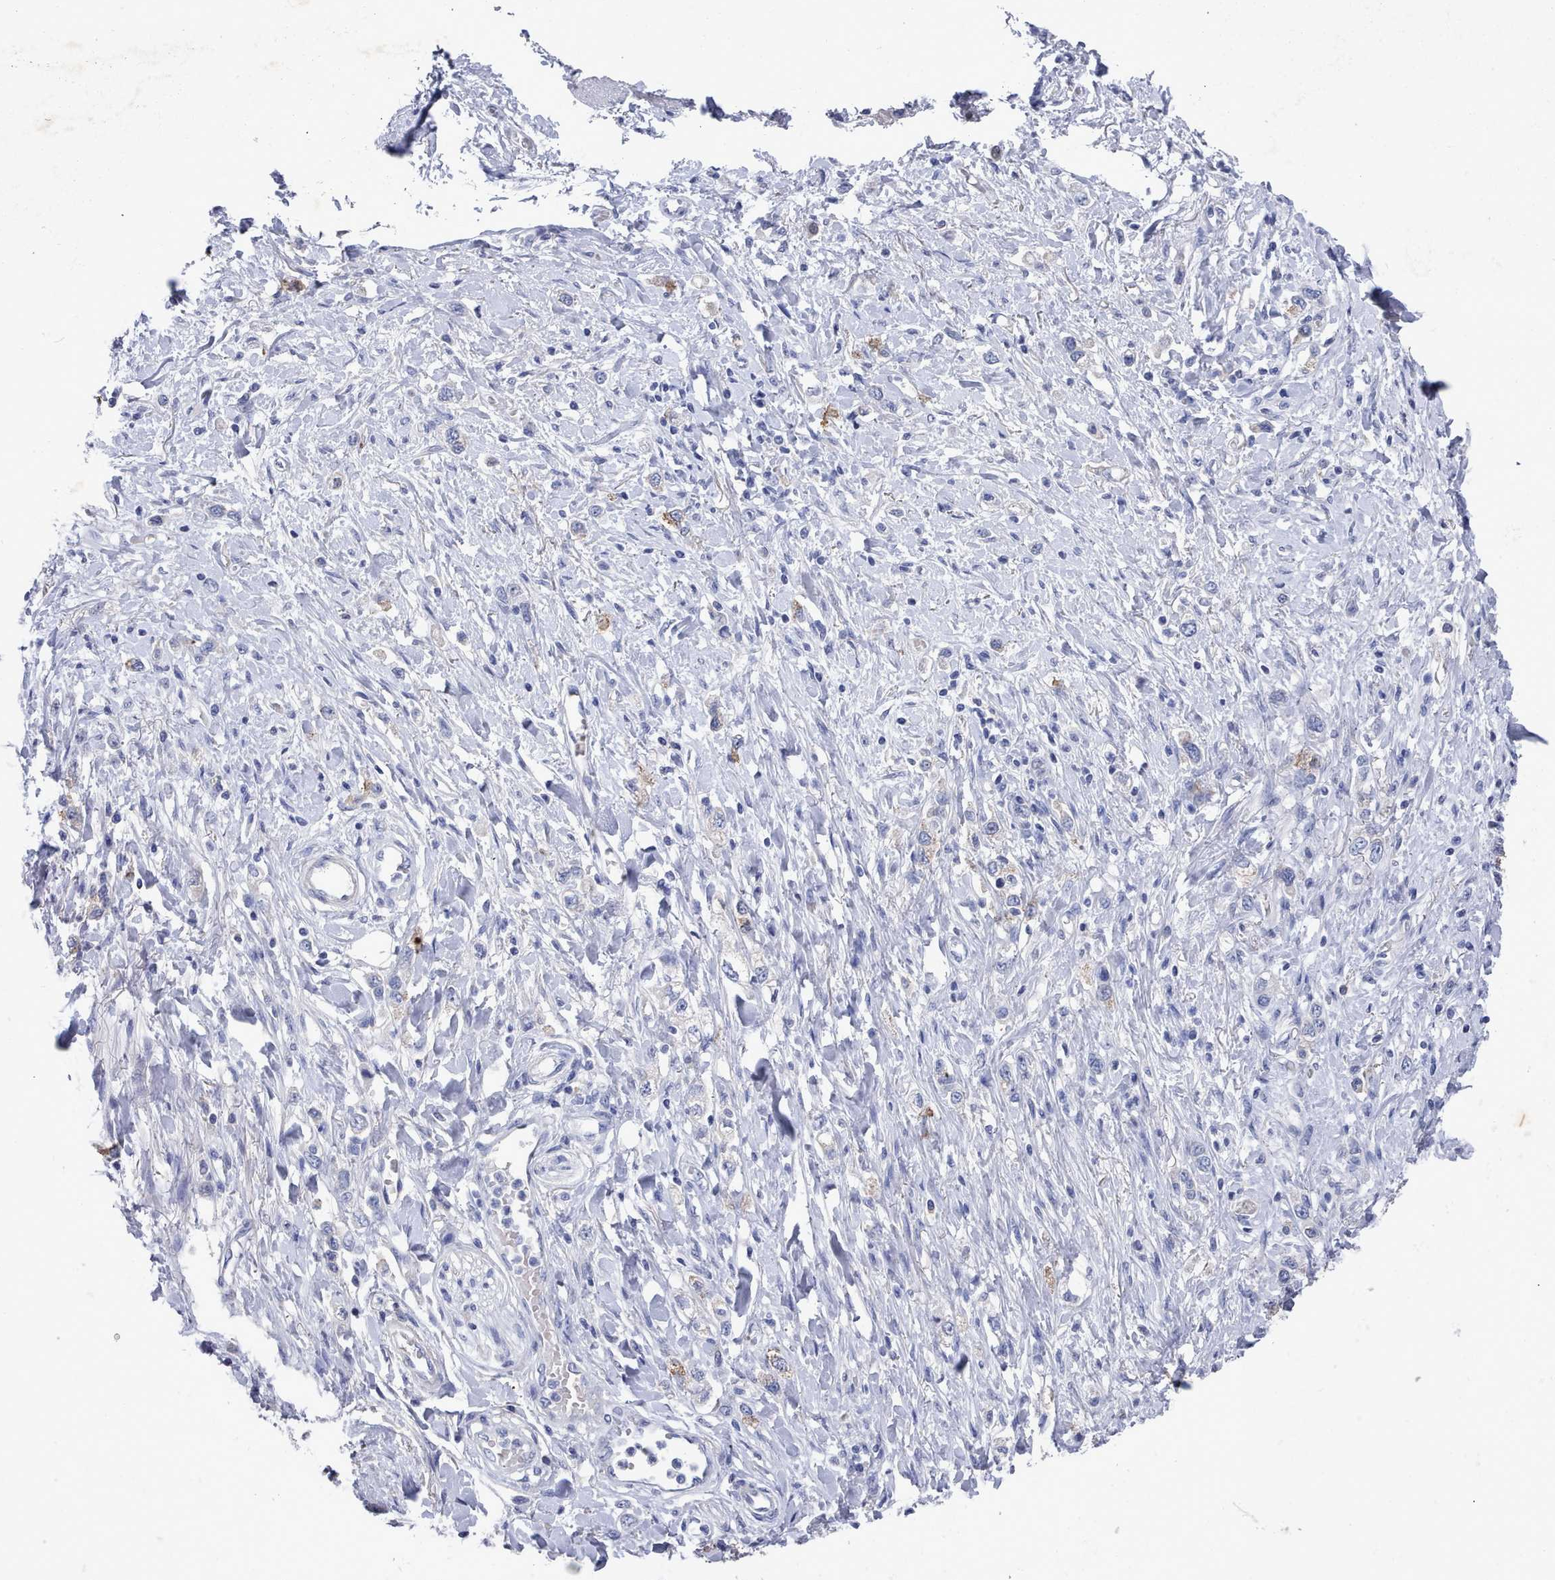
{"staining": {"intensity": "weak", "quantity": "<25%", "location": "cytoplasmic/membranous"}, "tissue": "stomach cancer", "cell_type": "Tumor cells", "image_type": "cancer", "snomed": [{"axis": "morphology", "description": "Adenocarcinoma, NOS"}, {"axis": "topography", "description": "Stomach"}], "caption": "Tumor cells are negative for protein expression in human stomach cancer. (Immunohistochemistry (ihc), brightfield microscopy, high magnification).", "gene": "ACAD11", "patient": {"sex": "female", "age": 65}}